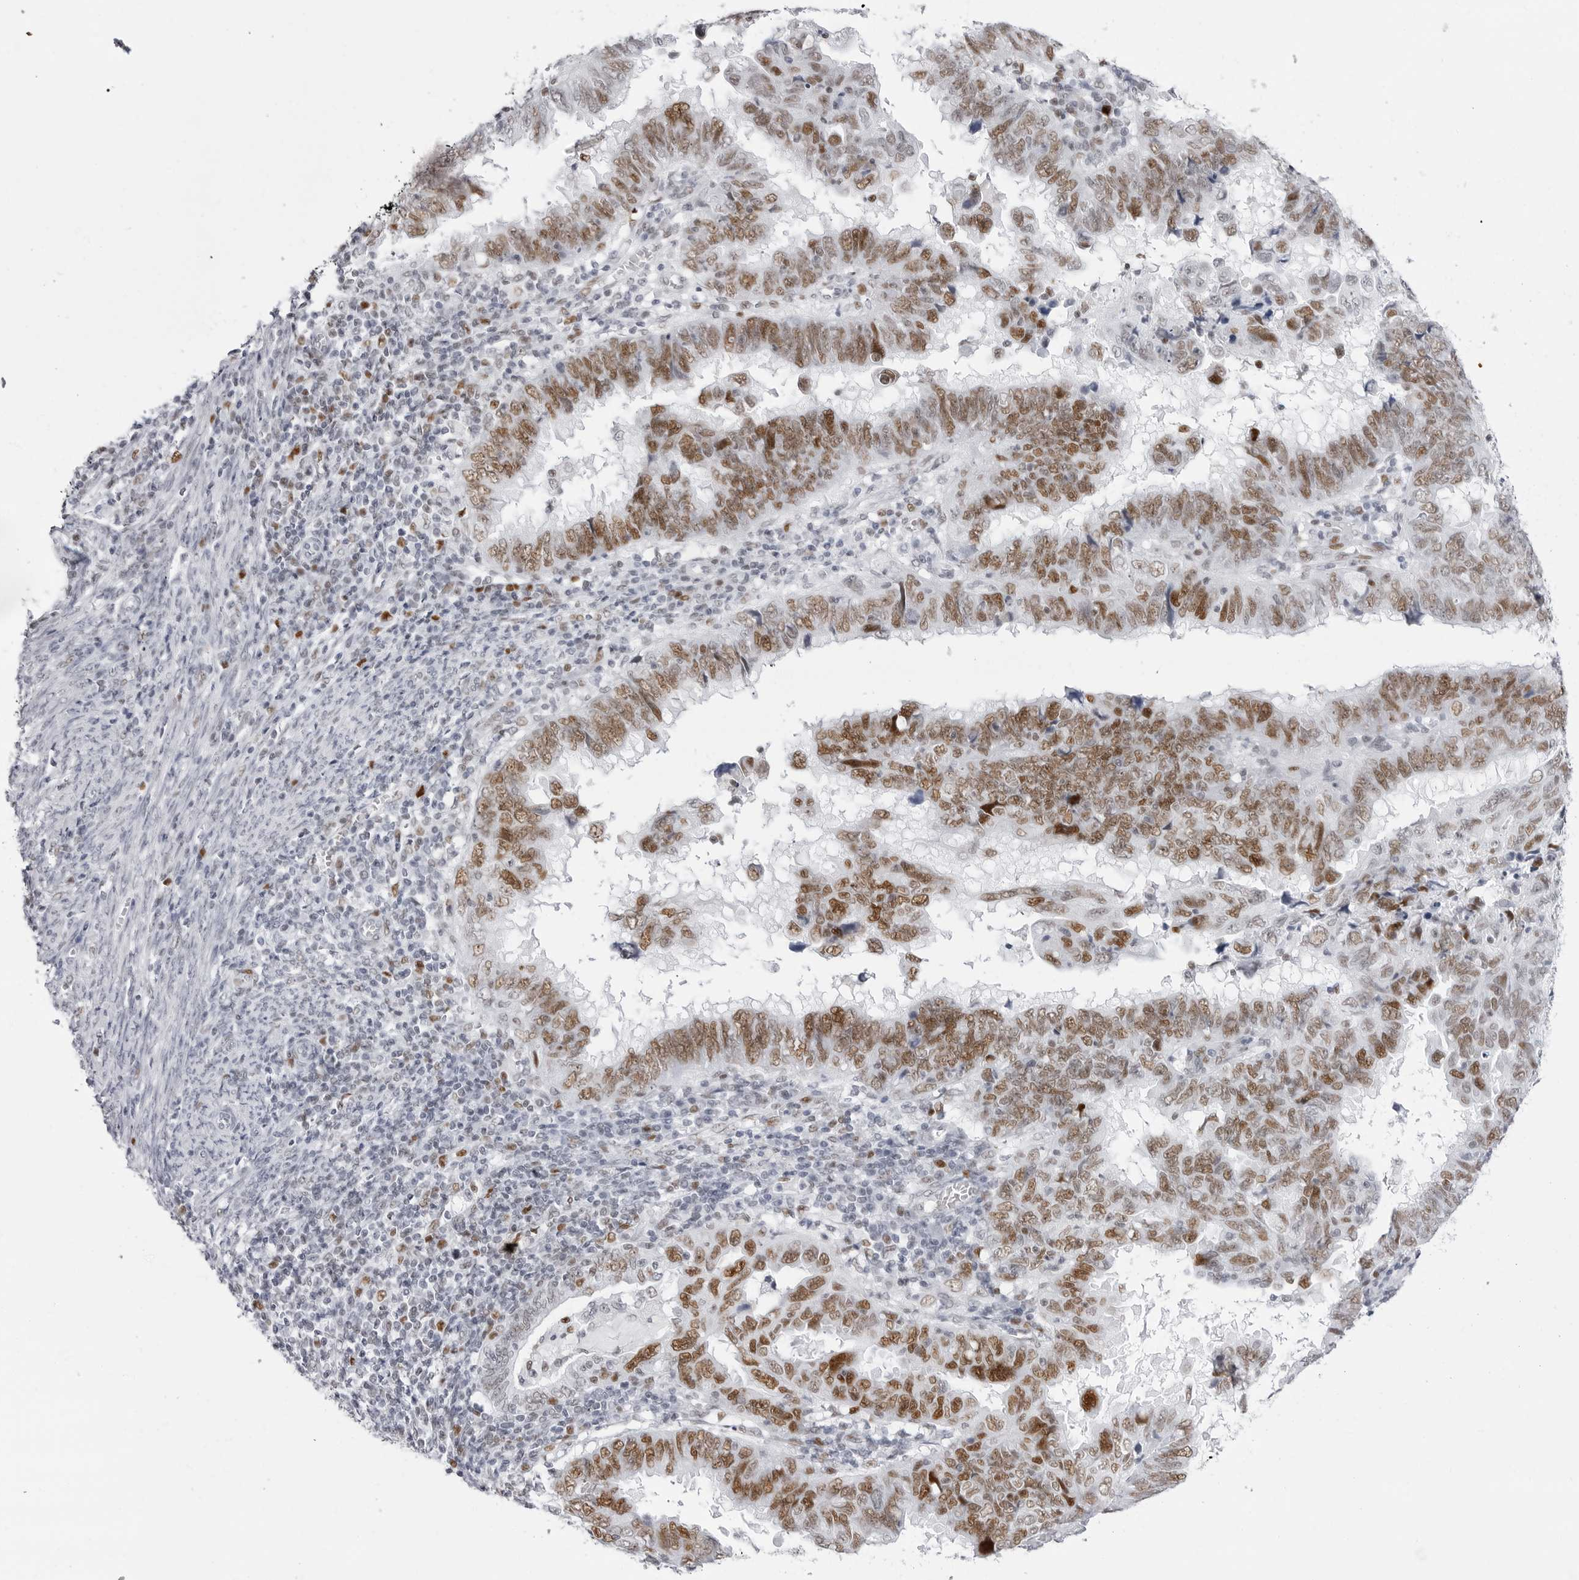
{"staining": {"intensity": "moderate", "quantity": ">75%", "location": "nuclear"}, "tissue": "endometrial cancer", "cell_type": "Tumor cells", "image_type": "cancer", "snomed": [{"axis": "morphology", "description": "Adenocarcinoma, NOS"}, {"axis": "topography", "description": "Uterus"}], "caption": "DAB immunohistochemical staining of endometrial cancer (adenocarcinoma) exhibits moderate nuclear protein expression in approximately >75% of tumor cells. Immunohistochemistry stains the protein of interest in brown and the nuclei are stained blue.", "gene": "NASP", "patient": {"sex": "female", "age": 77}}